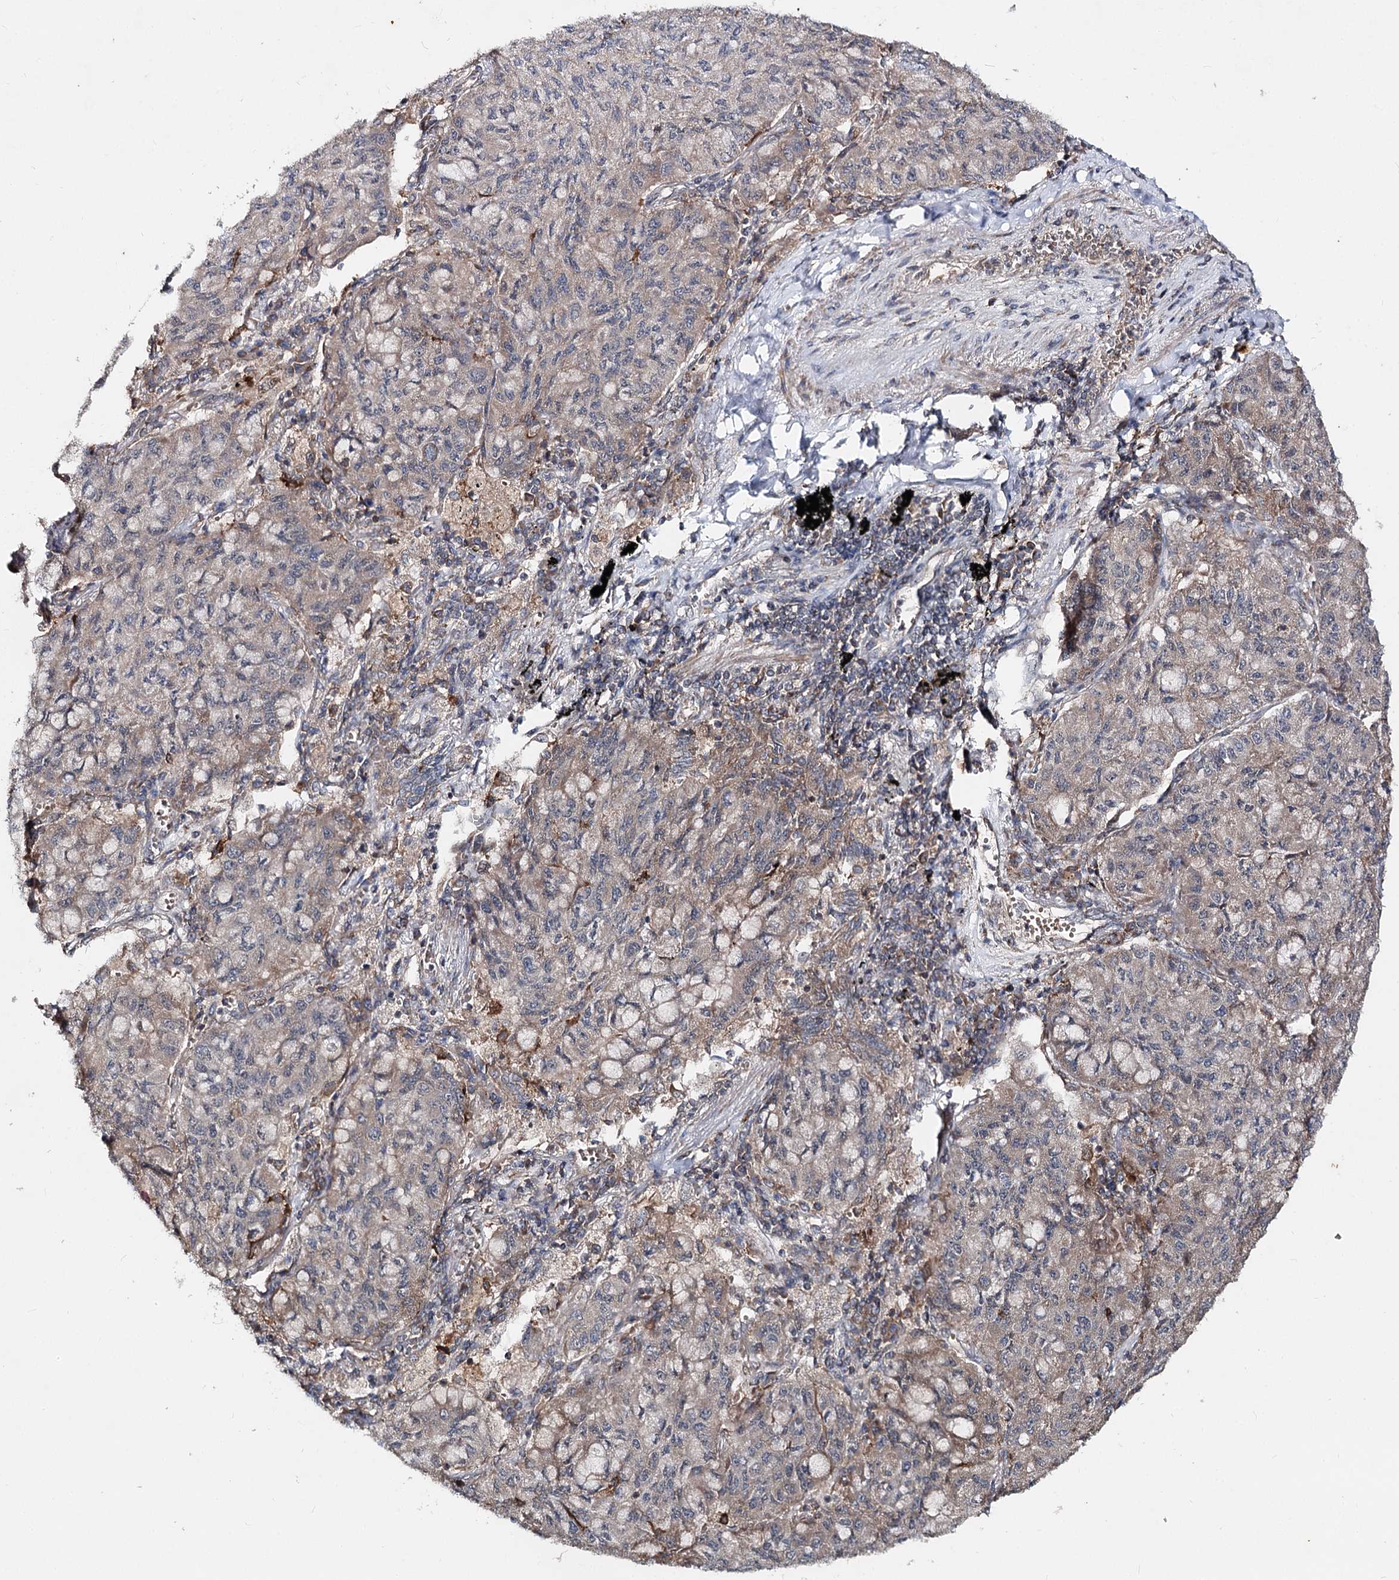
{"staining": {"intensity": "weak", "quantity": "<25%", "location": "cytoplasmic/membranous"}, "tissue": "lung cancer", "cell_type": "Tumor cells", "image_type": "cancer", "snomed": [{"axis": "morphology", "description": "Squamous cell carcinoma, NOS"}, {"axis": "topography", "description": "Lung"}], "caption": "Human lung cancer stained for a protein using immunohistochemistry (IHC) reveals no expression in tumor cells.", "gene": "MINDY3", "patient": {"sex": "male", "age": 74}}